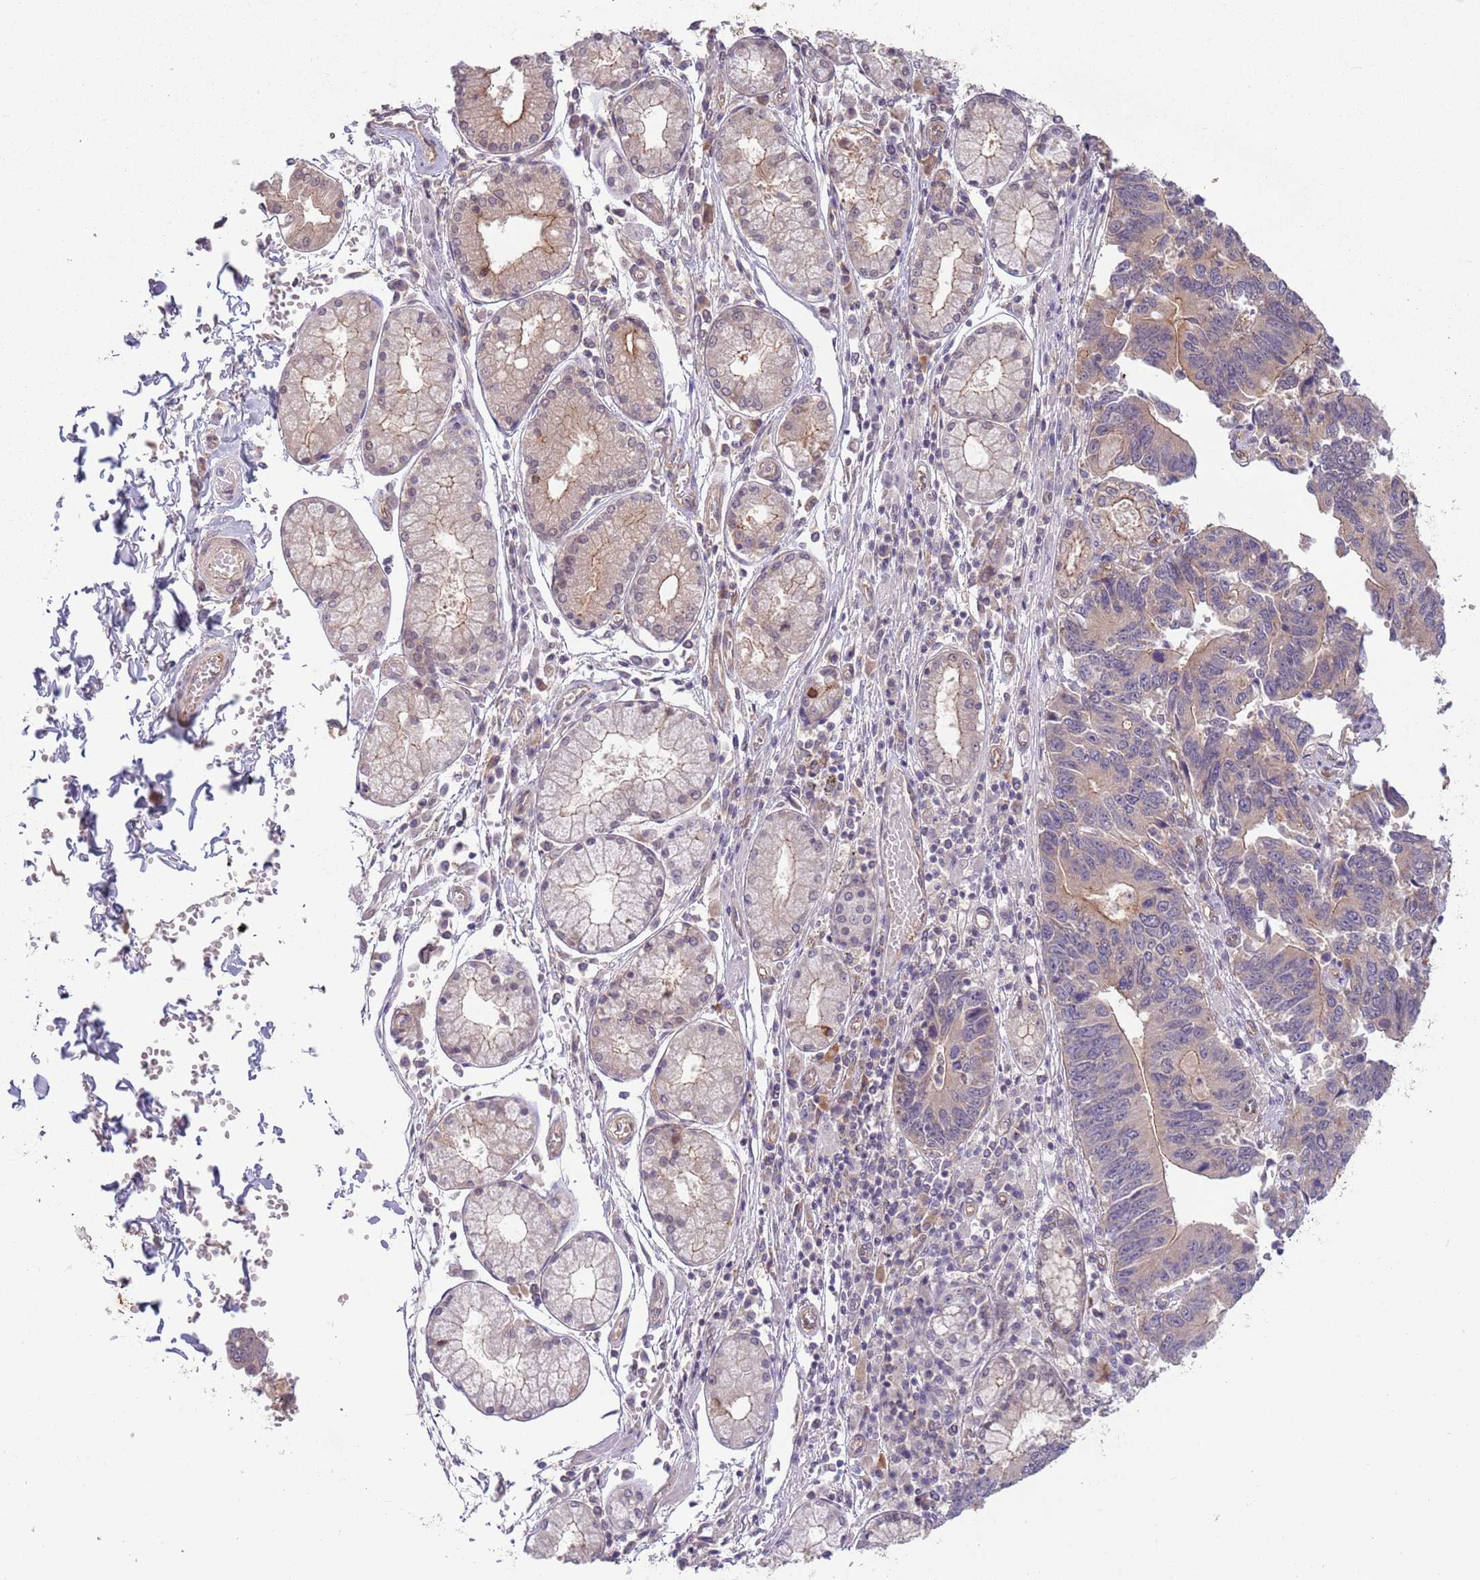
{"staining": {"intensity": "weak", "quantity": "25%-75%", "location": "cytoplasmic/membranous"}, "tissue": "stomach cancer", "cell_type": "Tumor cells", "image_type": "cancer", "snomed": [{"axis": "morphology", "description": "Adenocarcinoma, NOS"}, {"axis": "topography", "description": "Stomach"}], "caption": "Protein expression analysis of adenocarcinoma (stomach) exhibits weak cytoplasmic/membranous expression in approximately 25%-75% of tumor cells.", "gene": "SAV1", "patient": {"sex": "male", "age": 59}}